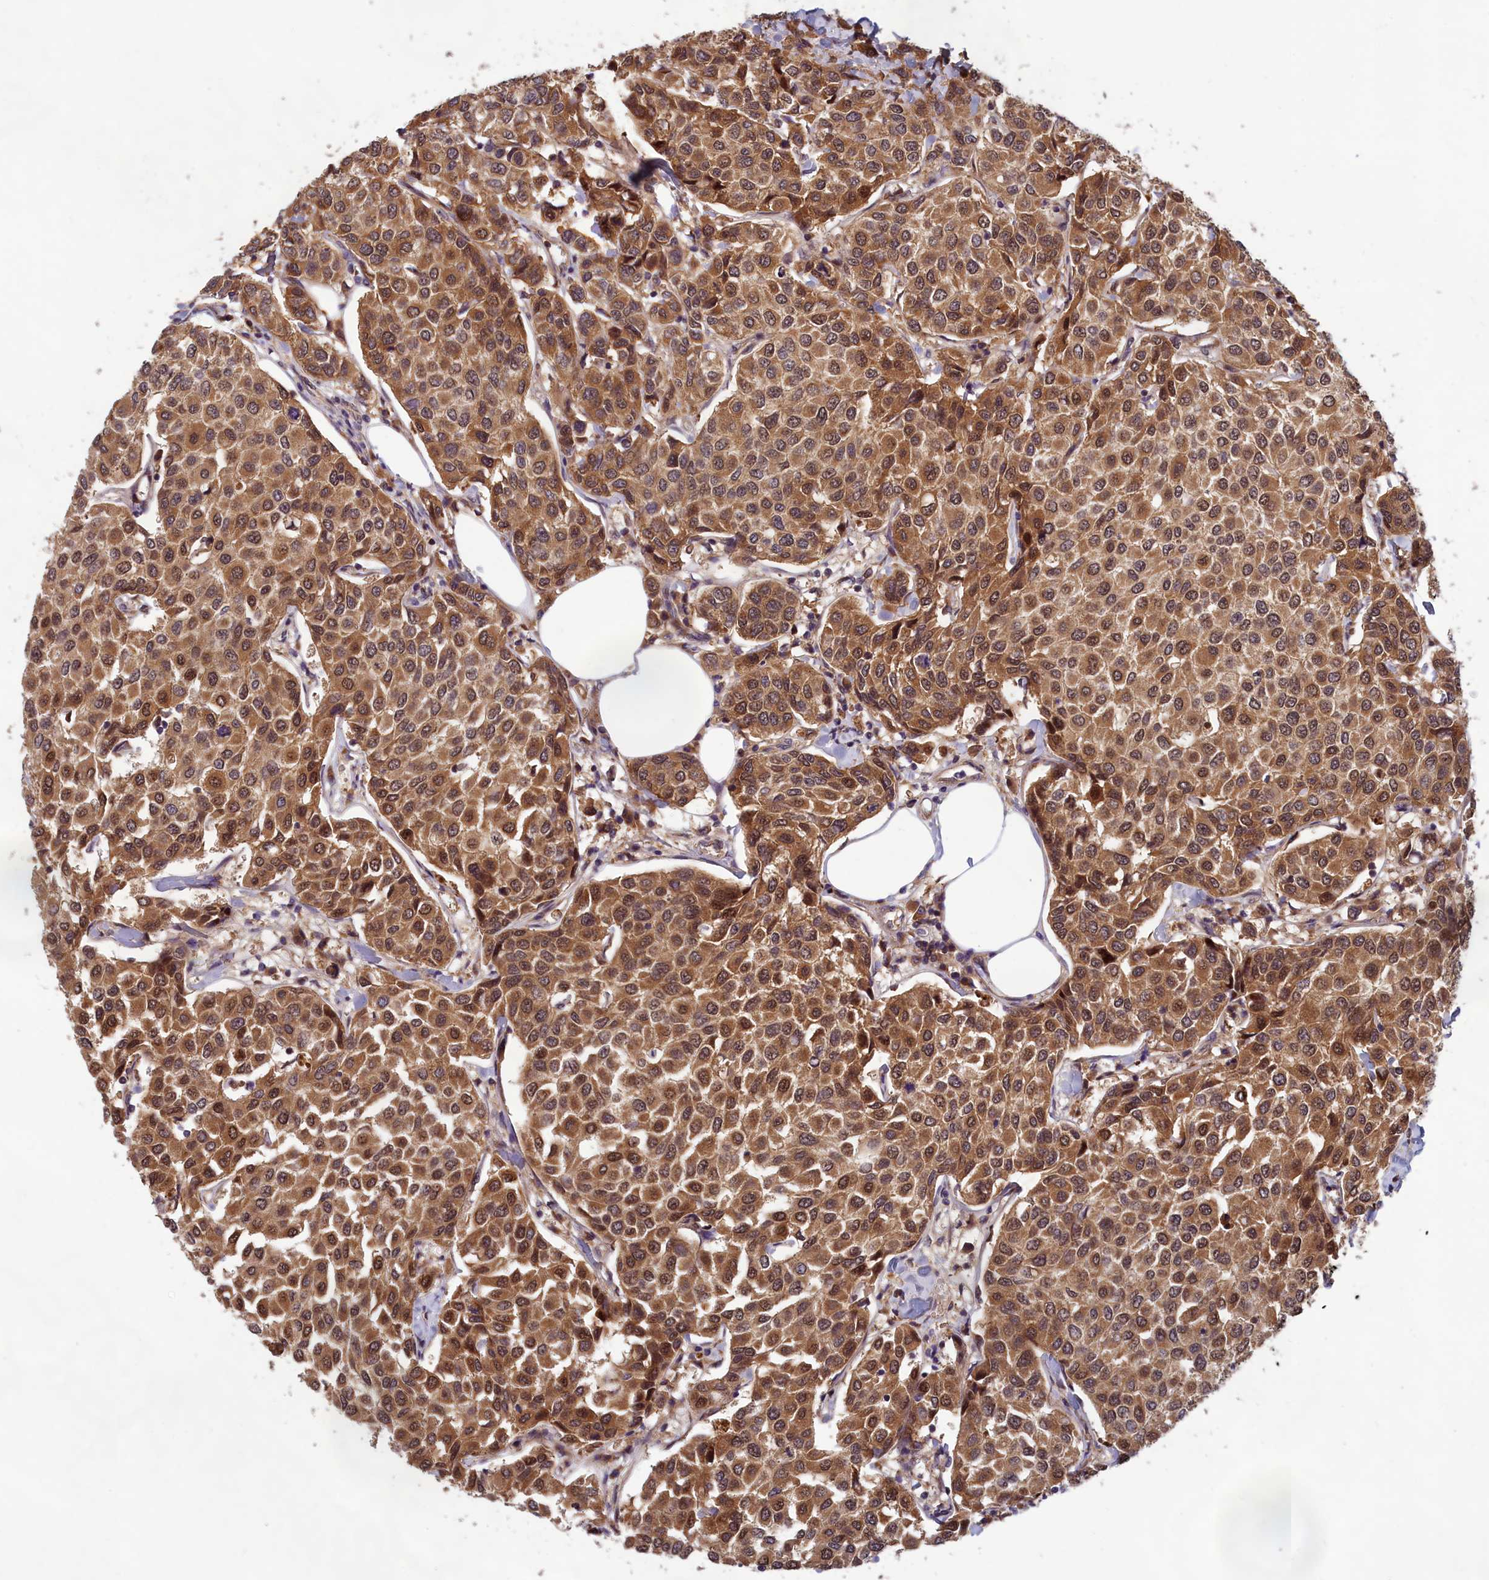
{"staining": {"intensity": "moderate", "quantity": ">75%", "location": "cytoplasmic/membranous,nuclear"}, "tissue": "breast cancer", "cell_type": "Tumor cells", "image_type": "cancer", "snomed": [{"axis": "morphology", "description": "Duct carcinoma"}, {"axis": "topography", "description": "Breast"}], "caption": "Protein expression analysis of breast cancer (infiltrating ductal carcinoma) demonstrates moderate cytoplasmic/membranous and nuclear staining in about >75% of tumor cells.", "gene": "CCDC15", "patient": {"sex": "female", "age": 55}}